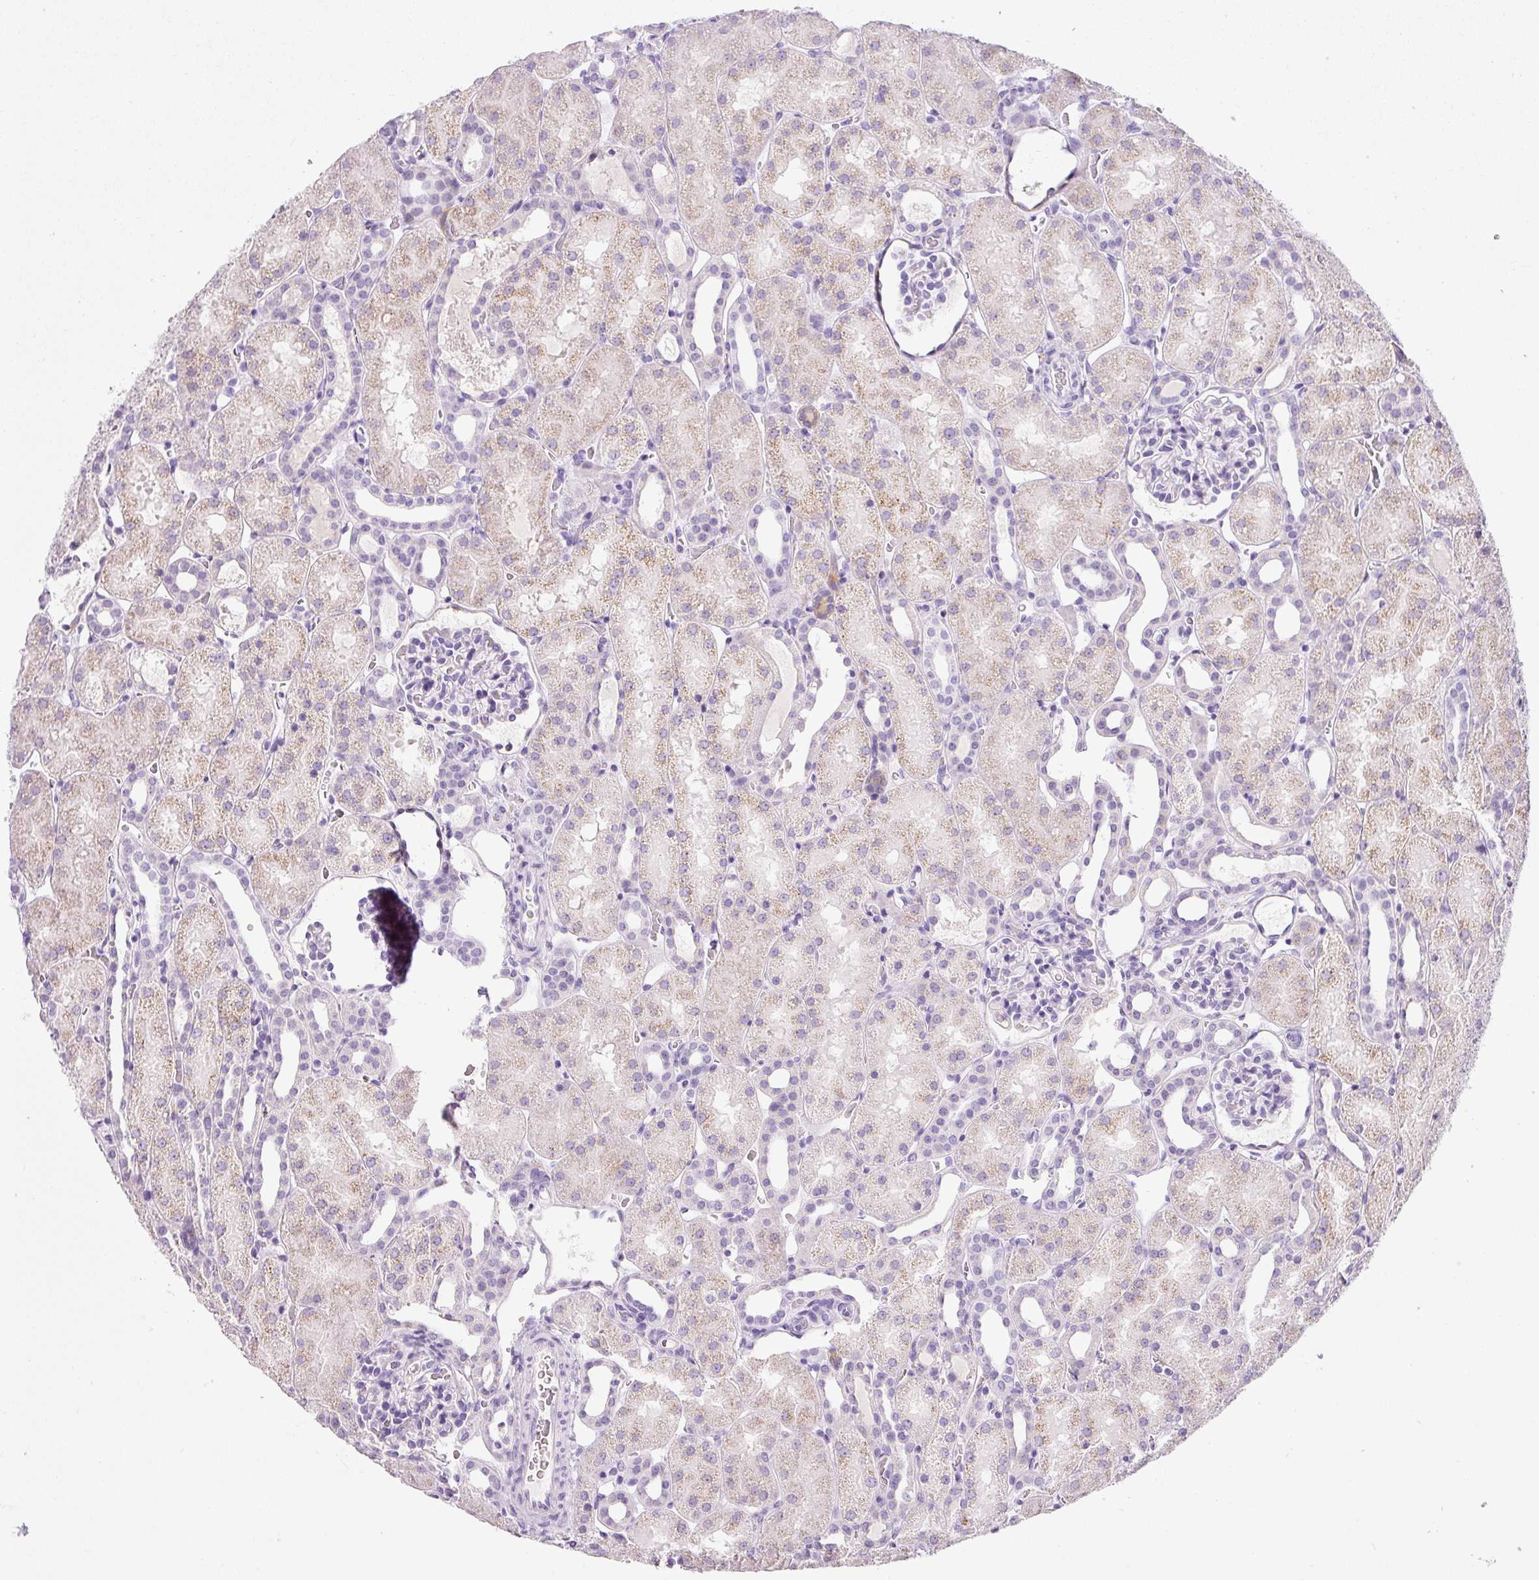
{"staining": {"intensity": "negative", "quantity": "none", "location": "none"}, "tissue": "kidney", "cell_type": "Cells in glomeruli", "image_type": "normal", "snomed": [{"axis": "morphology", "description": "Normal tissue, NOS"}, {"axis": "topography", "description": "Kidney"}], "caption": "This is an immunohistochemistry photomicrograph of normal kidney. There is no expression in cells in glomeruli.", "gene": "DNM1", "patient": {"sex": "male", "age": 2}}